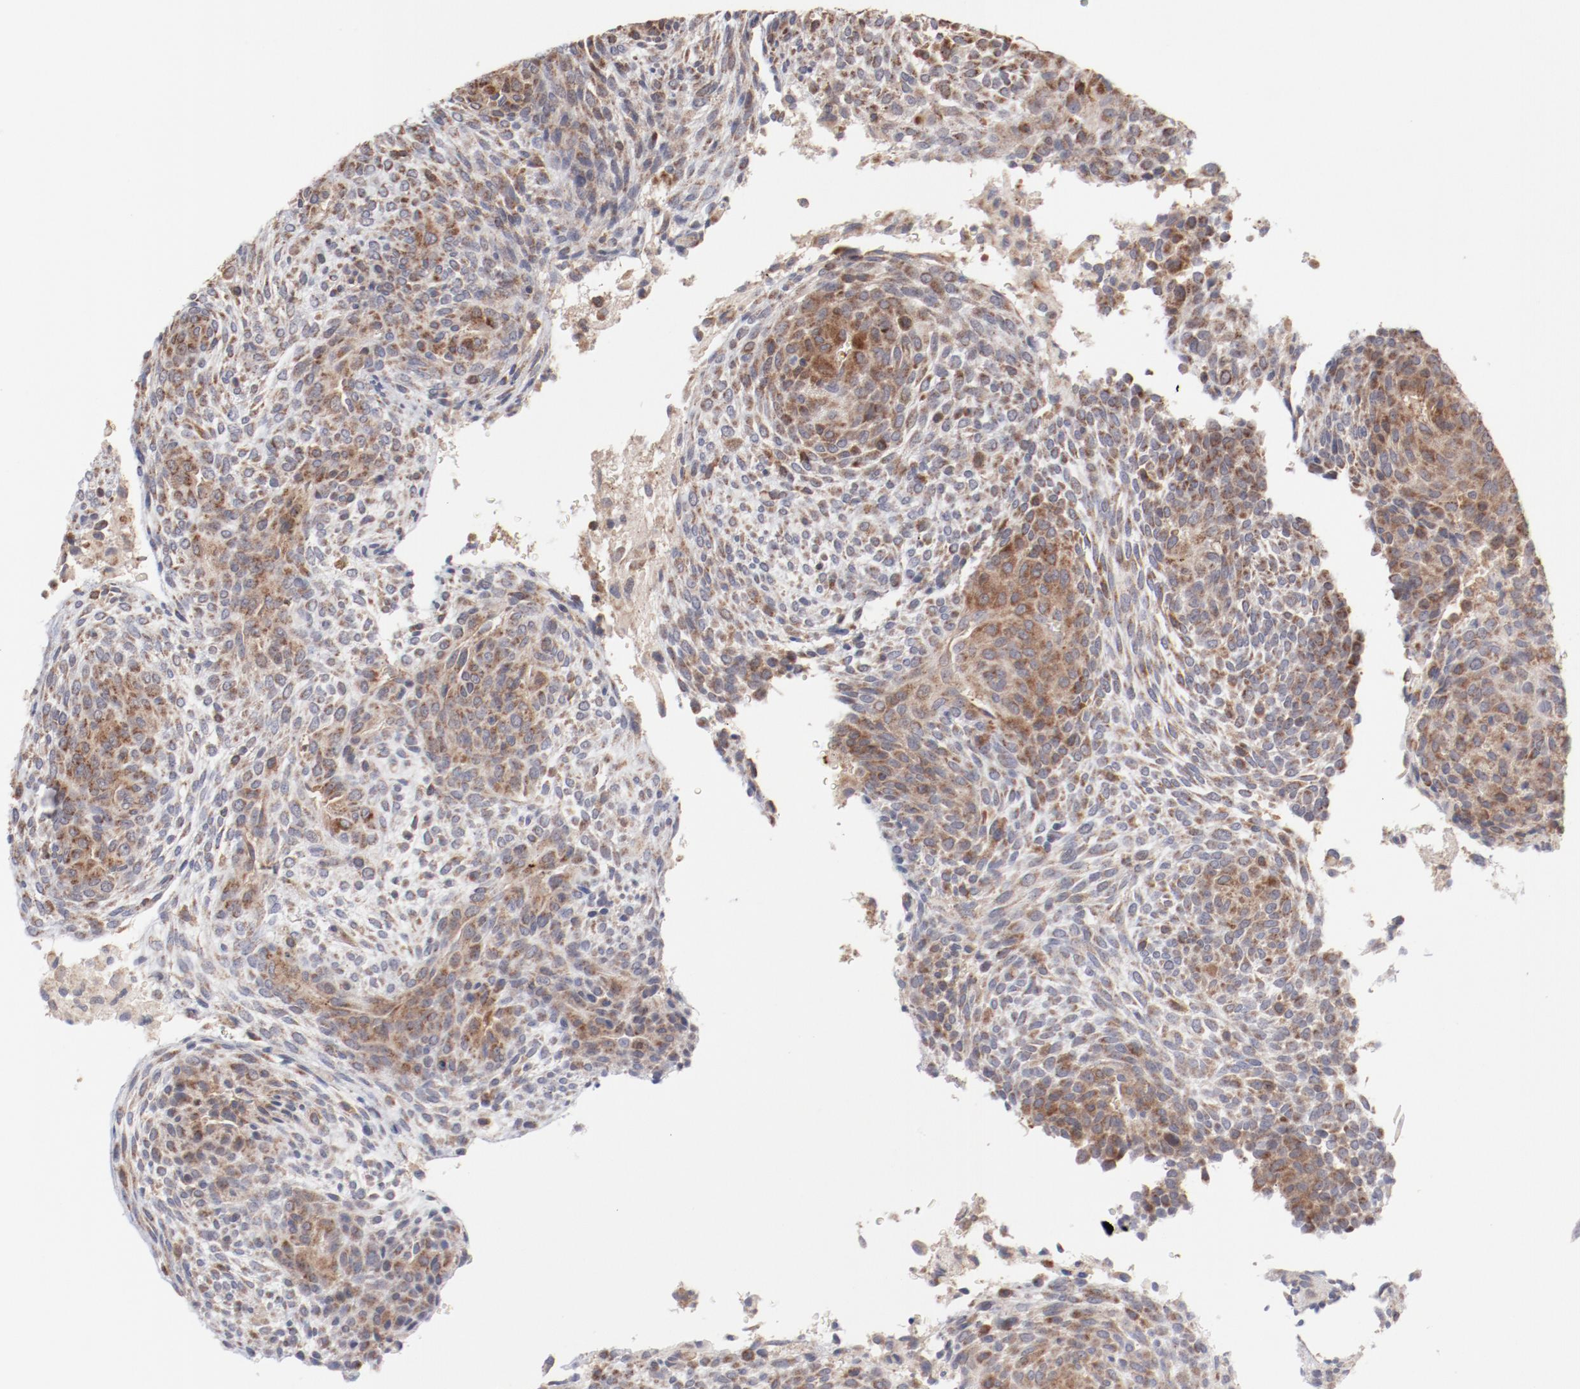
{"staining": {"intensity": "moderate", "quantity": ">75%", "location": "cytoplasmic/membranous"}, "tissue": "glioma", "cell_type": "Tumor cells", "image_type": "cancer", "snomed": [{"axis": "morphology", "description": "Glioma, malignant, High grade"}, {"axis": "topography", "description": "Cerebral cortex"}], "caption": "Protein analysis of glioma tissue displays moderate cytoplasmic/membranous staining in about >75% of tumor cells. The protein of interest is shown in brown color, while the nuclei are stained blue.", "gene": "PPFIBP2", "patient": {"sex": "female", "age": 55}}